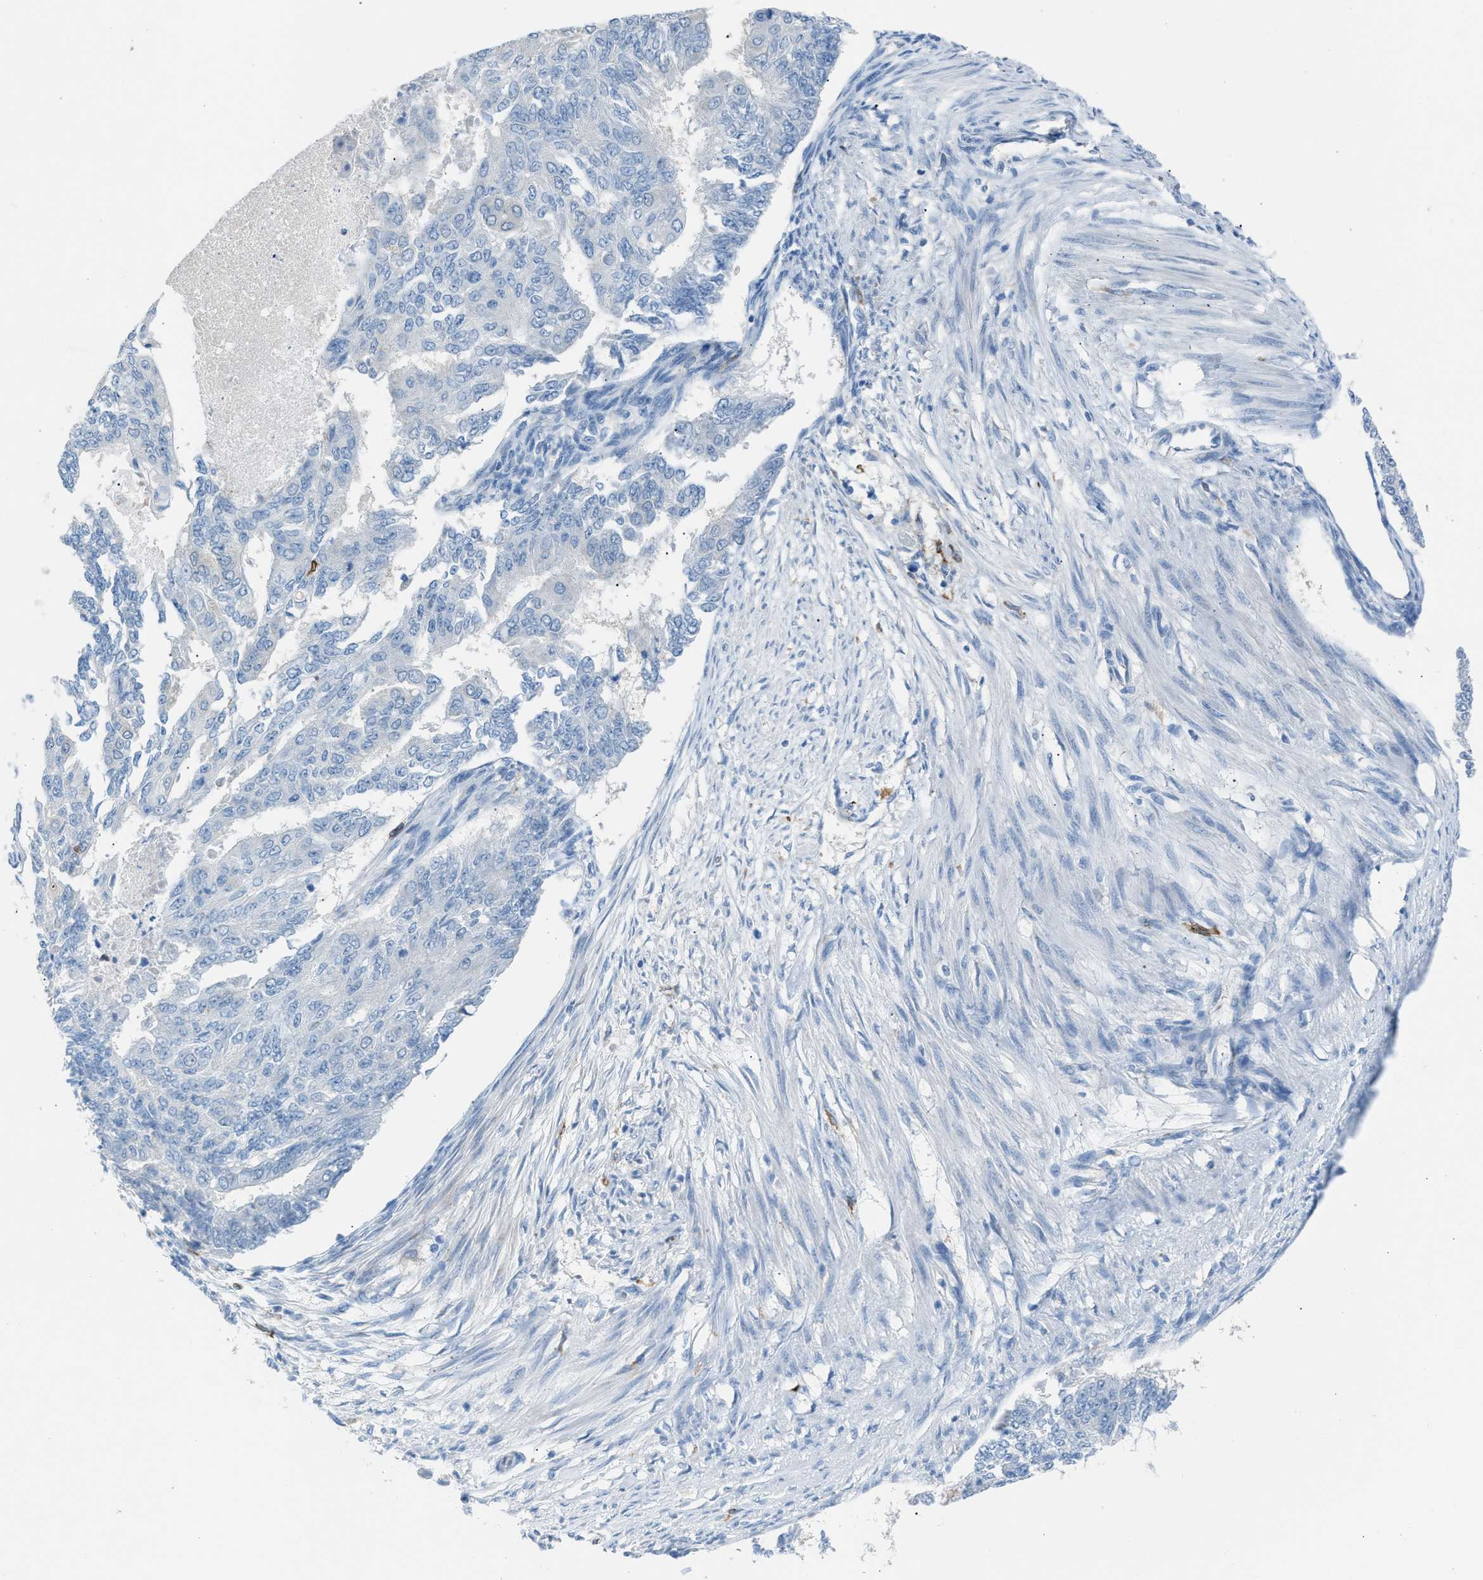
{"staining": {"intensity": "negative", "quantity": "none", "location": "none"}, "tissue": "endometrial cancer", "cell_type": "Tumor cells", "image_type": "cancer", "snomed": [{"axis": "morphology", "description": "Adenocarcinoma, NOS"}, {"axis": "topography", "description": "Endometrium"}], "caption": "The histopathology image displays no staining of tumor cells in endometrial adenocarcinoma.", "gene": "CLEC10A", "patient": {"sex": "female", "age": 32}}